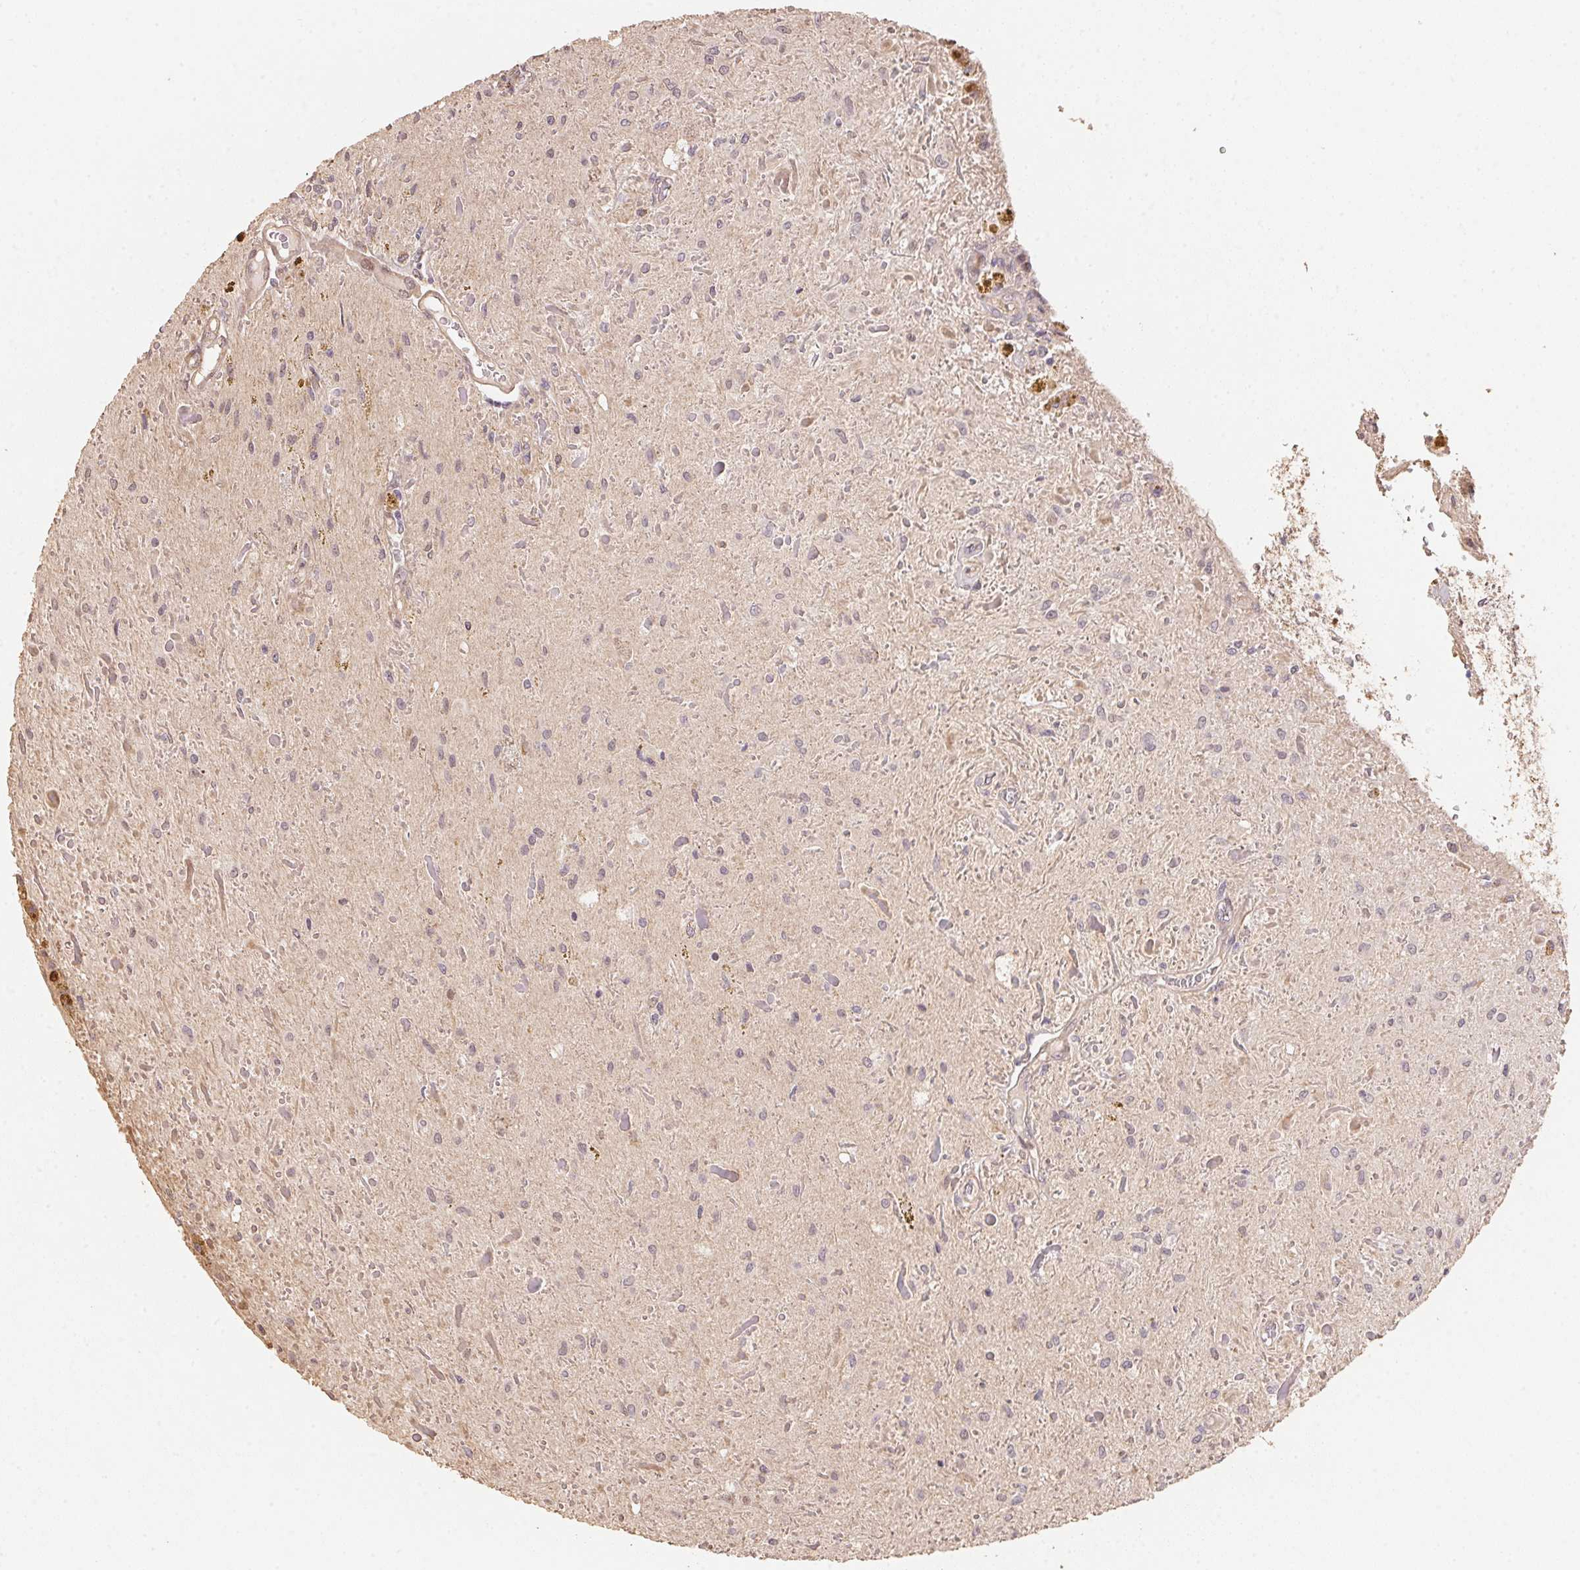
{"staining": {"intensity": "negative", "quantity": "none", "location": "none"}, "tissue": "glioma", "cell_type": "Tumor cells", "image_type": "cancer", "snomed": [{"axis": "morphology", "description": "Glioma, malignant, Low grade"}, {"axis": "topography", "description": "Cerebellum"}], "caption": "The immunohistochemistry (IHC) histopathology image has no significant staining in tumor cells of low-grade glioma (malignant) tissue.", "gene": "TMEM222", "patient": {"sex": "female", "age": 14}}